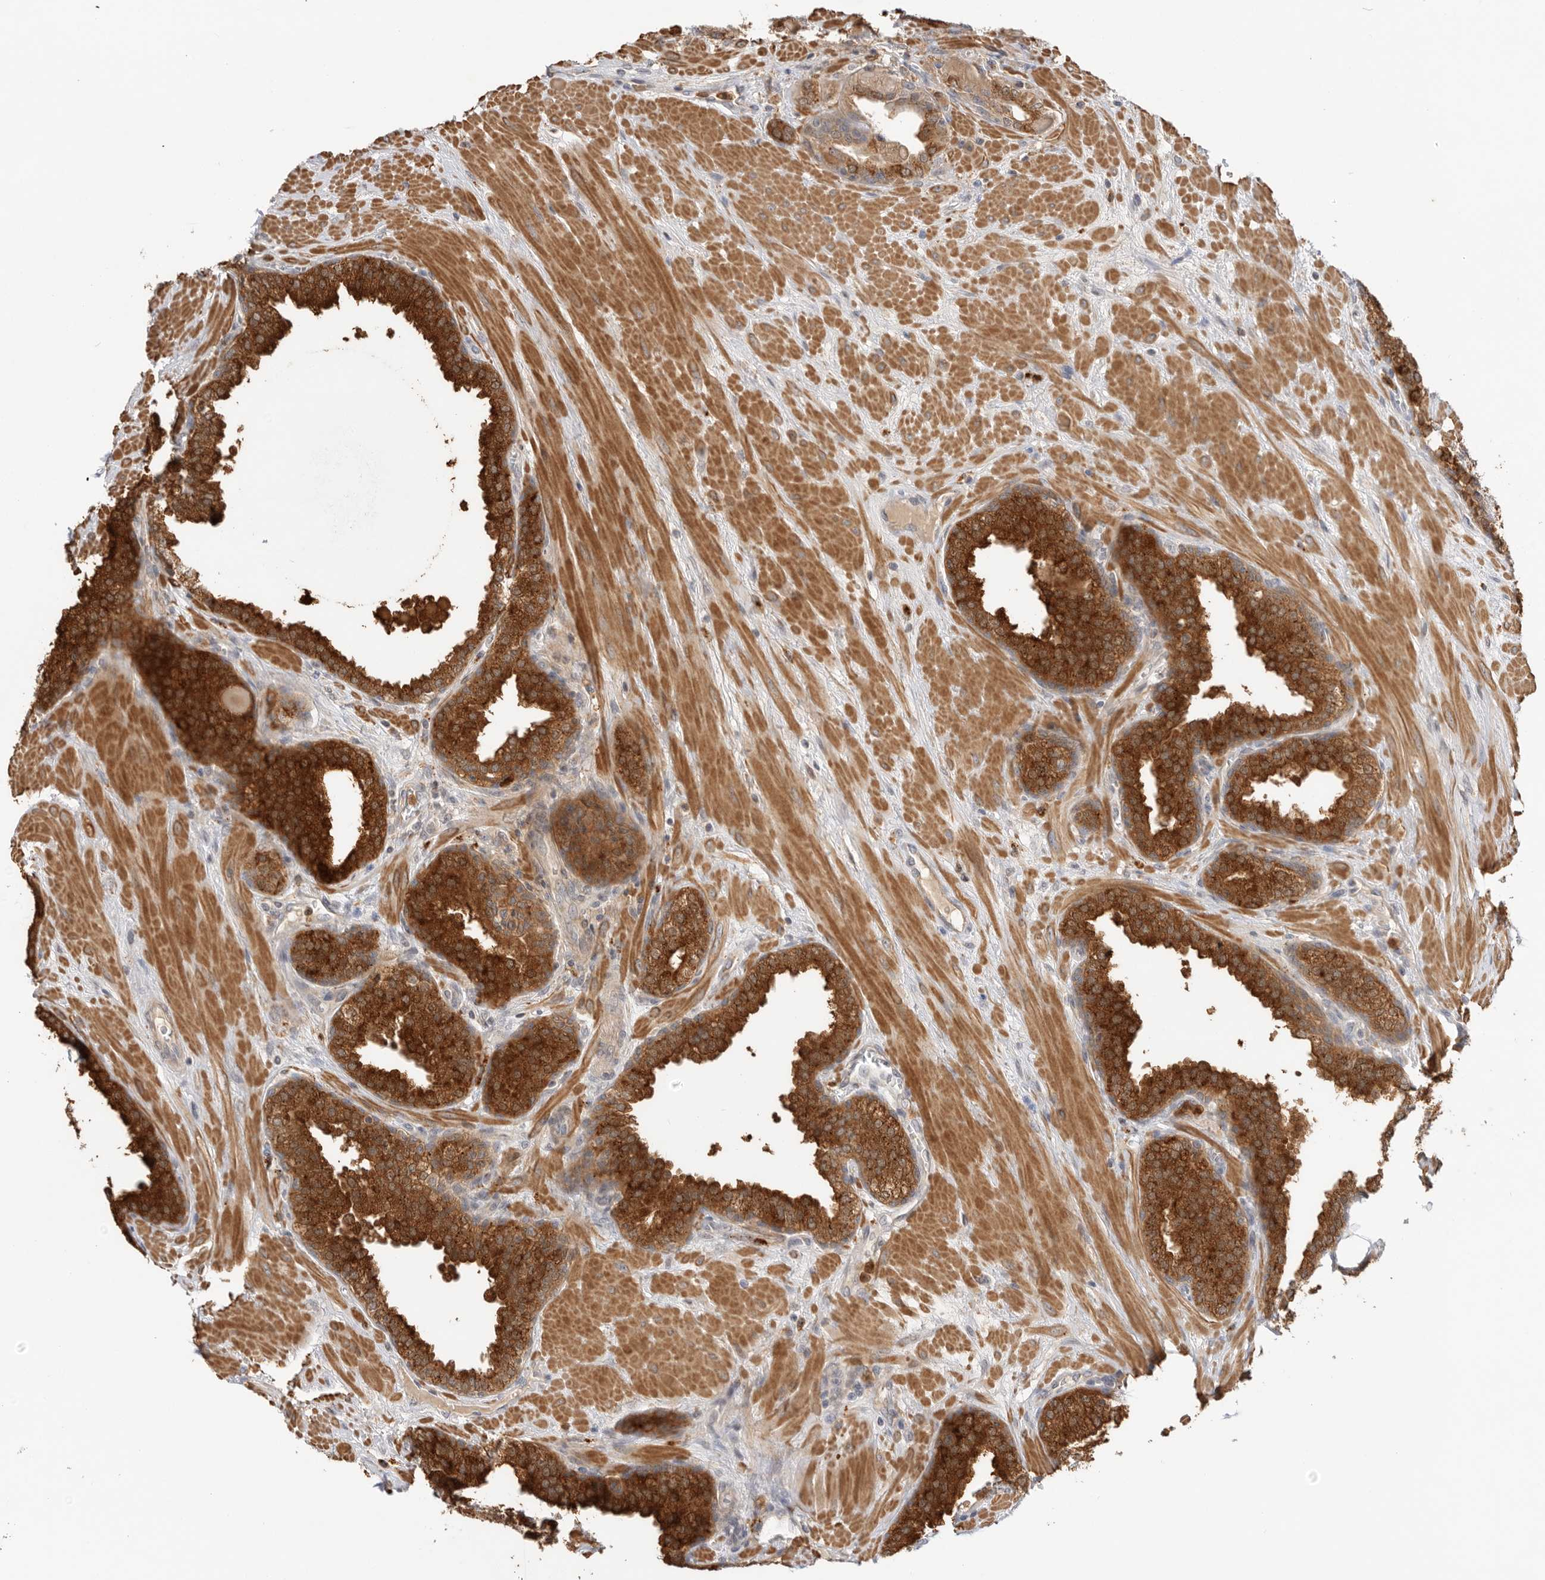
{"staining": {"intensity": "strong", "quantity": ">75%", "location": "cytoplasmic/membranous"}, "tissue": "prostate", "cell_type": "Glandular cells", "image_type": "normal", "snomed": [{"axis": "morphology", "description": "Normal tissue, NOS"}, {"axis": "topography", "description": "Prostate"}], "caption": "IHC photomicrograph of benign prostate stained for a protein (brown), which exhibits high levels of strong cytoplasmic/membranous expression in about >75% of glandular cells.", "gene": "GNE", "patient": {"sex": "male", "age": 51}}